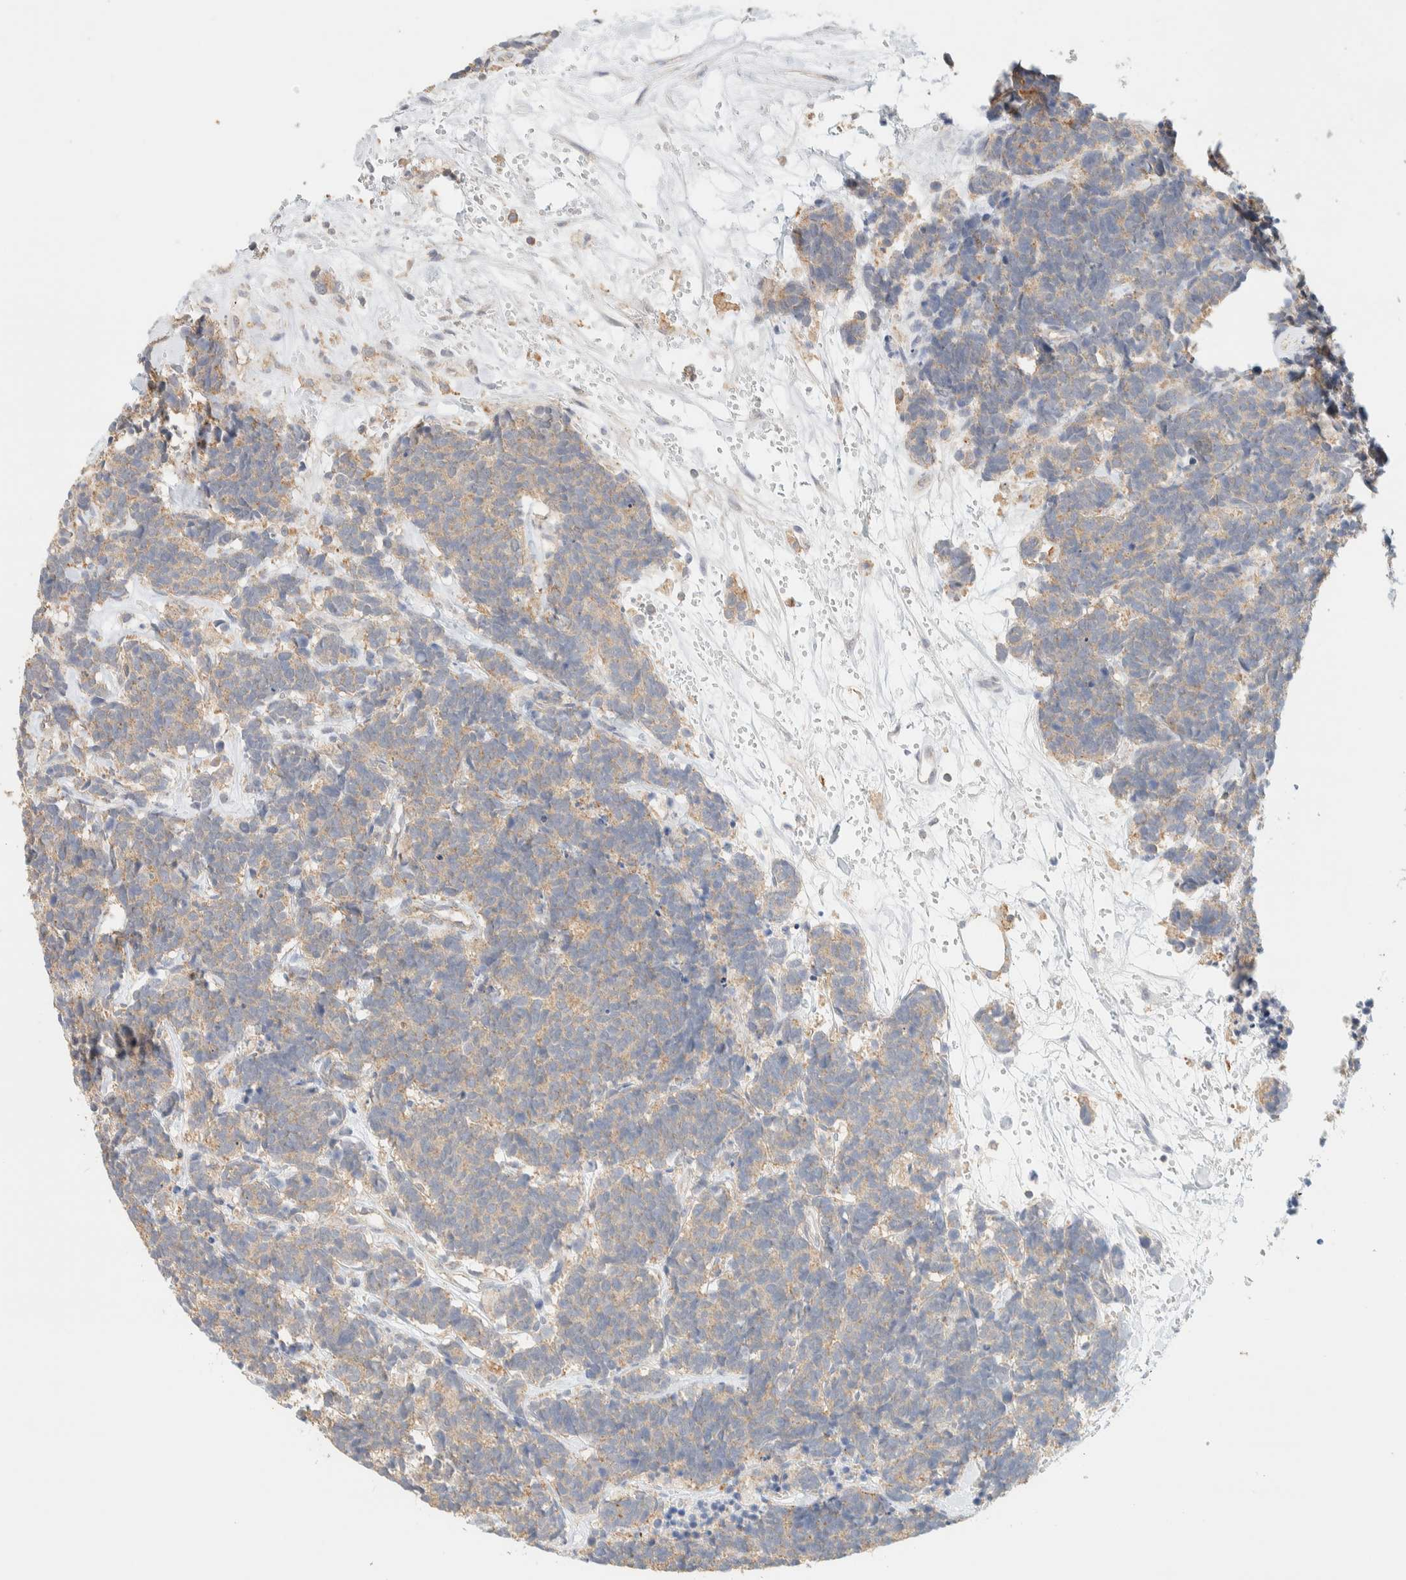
{"staining": {"intensity": "weak", "quantity": ">75%", "location": "cytoplasmic/membranous"}, "tissue": "carcinoid", "cell_type": "Tumor cells", "image_type": "cancer", "snomed": [{"axis": "morphology", "description": "Carcinoma, NOS"}, {"axis": "morphology", "description": "Carcinoid, malignant, NOS"}, {"axis": "topography", "description": "Urinary bladder"}], "caption": "Approximately >75% of tumor cells in human carcinoid show weak cytoplasmic/membranous protein expression as visualized by brown immunohistochemical staining.", "gene": "TBC1D8B", "patient": {"sex": "male", "age": 57}}